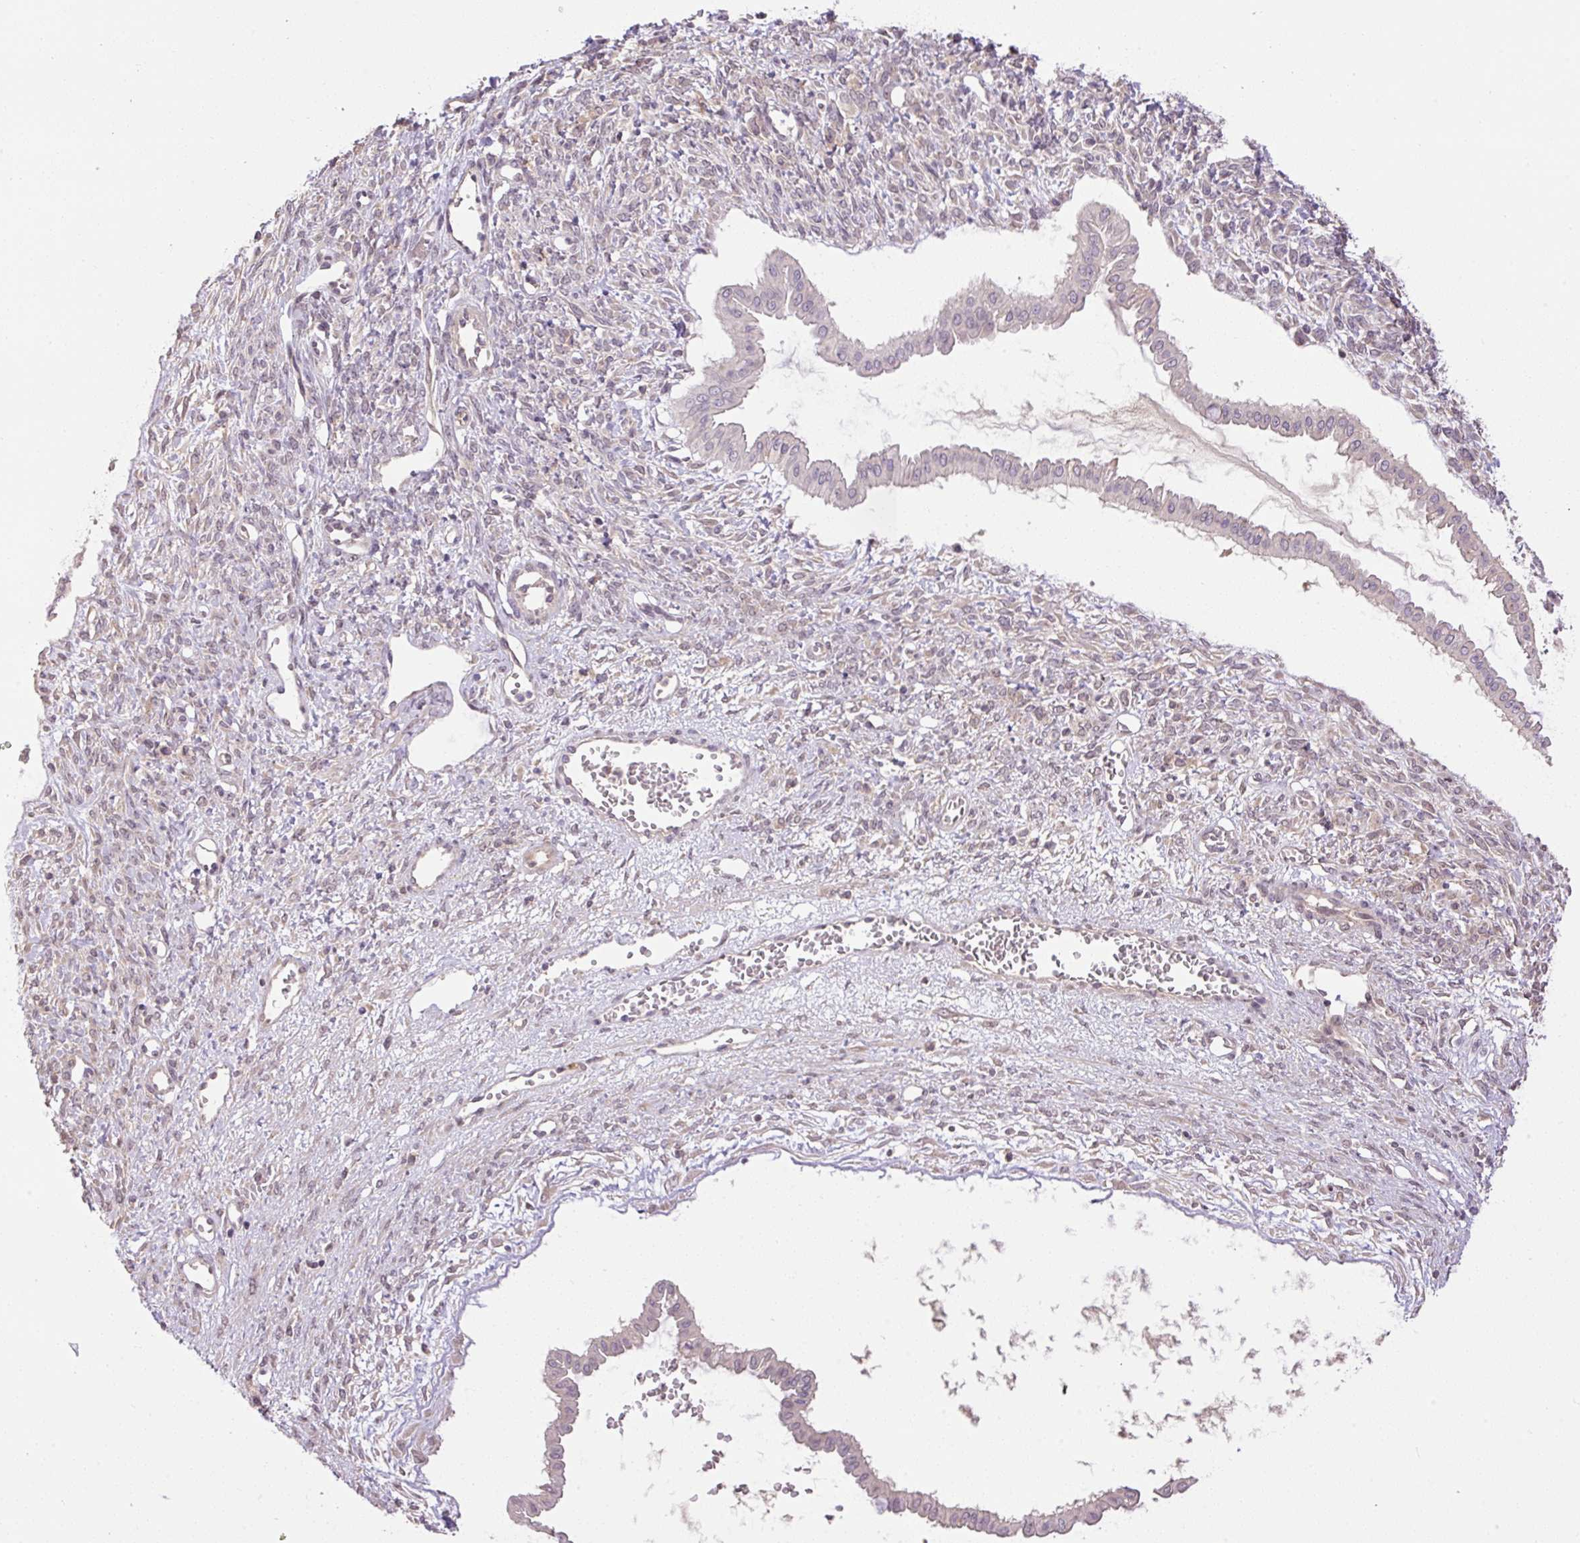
{"staining": {"intensity": "negative", "quantity": "none", "location": "none"}, "tissue": "ovarian cancer", "cell_type": "Tumor cells", "image_type": "cancer", "snomed": [{"axis": "morphology", "description": "Cystadenocarcinoma, mucinous, NOS"}, {"axis": "topography", "description": "Ovary"}], "caption": "IHC of human ovarian cancer (mucinous cystadenocarcinoma) displays no expression in tumor cells.", "gene": "HABP4", "patient": {"sex": "female", "age": 73}}